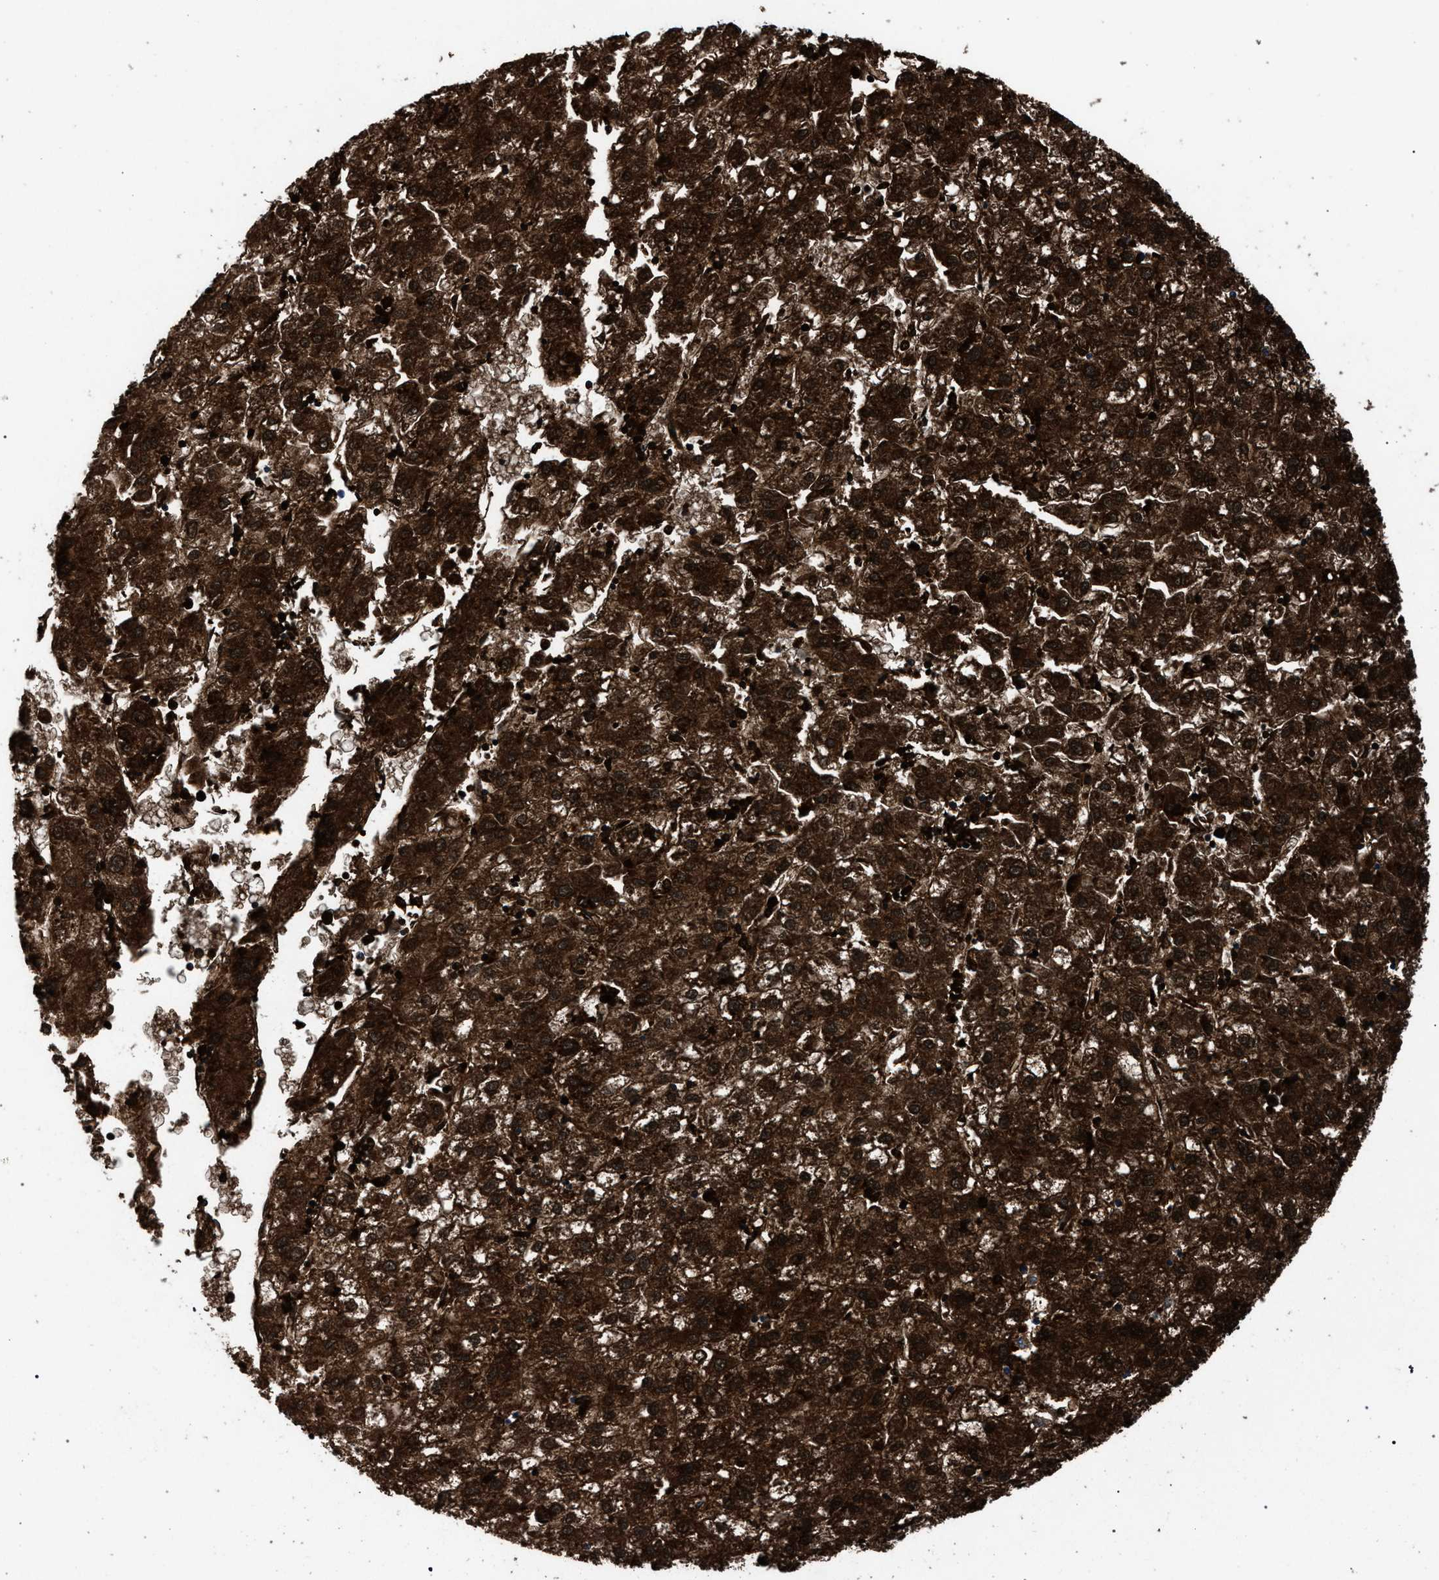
{"staining": {"intensity": "strong", "quantity": ">75%", "location": "cytoplasmic/membranous"}, "tissue": "liver cancer", "cell_type": "Tumor cells", "image_type": "cancer", "snomed": [{"axis": "morphology", "description": "Carcinoma, Hepatocellular, NOS"}, {"axis": "topography", "description": "Liver"}], "caption": "Immunohistochemistry micrograph of neoplastic tissue: hepatocellular carcinoma (liver) stained using immunohistochemistry (IHC) reveals high levels of strong protein expression localized specifically in the cytoplasmic/membranous of tumor cells, appearing as a cytoplasmic/membranous brown color.", "gene": "CRYZ", "patient": {"sex": "male", "age": 72}}